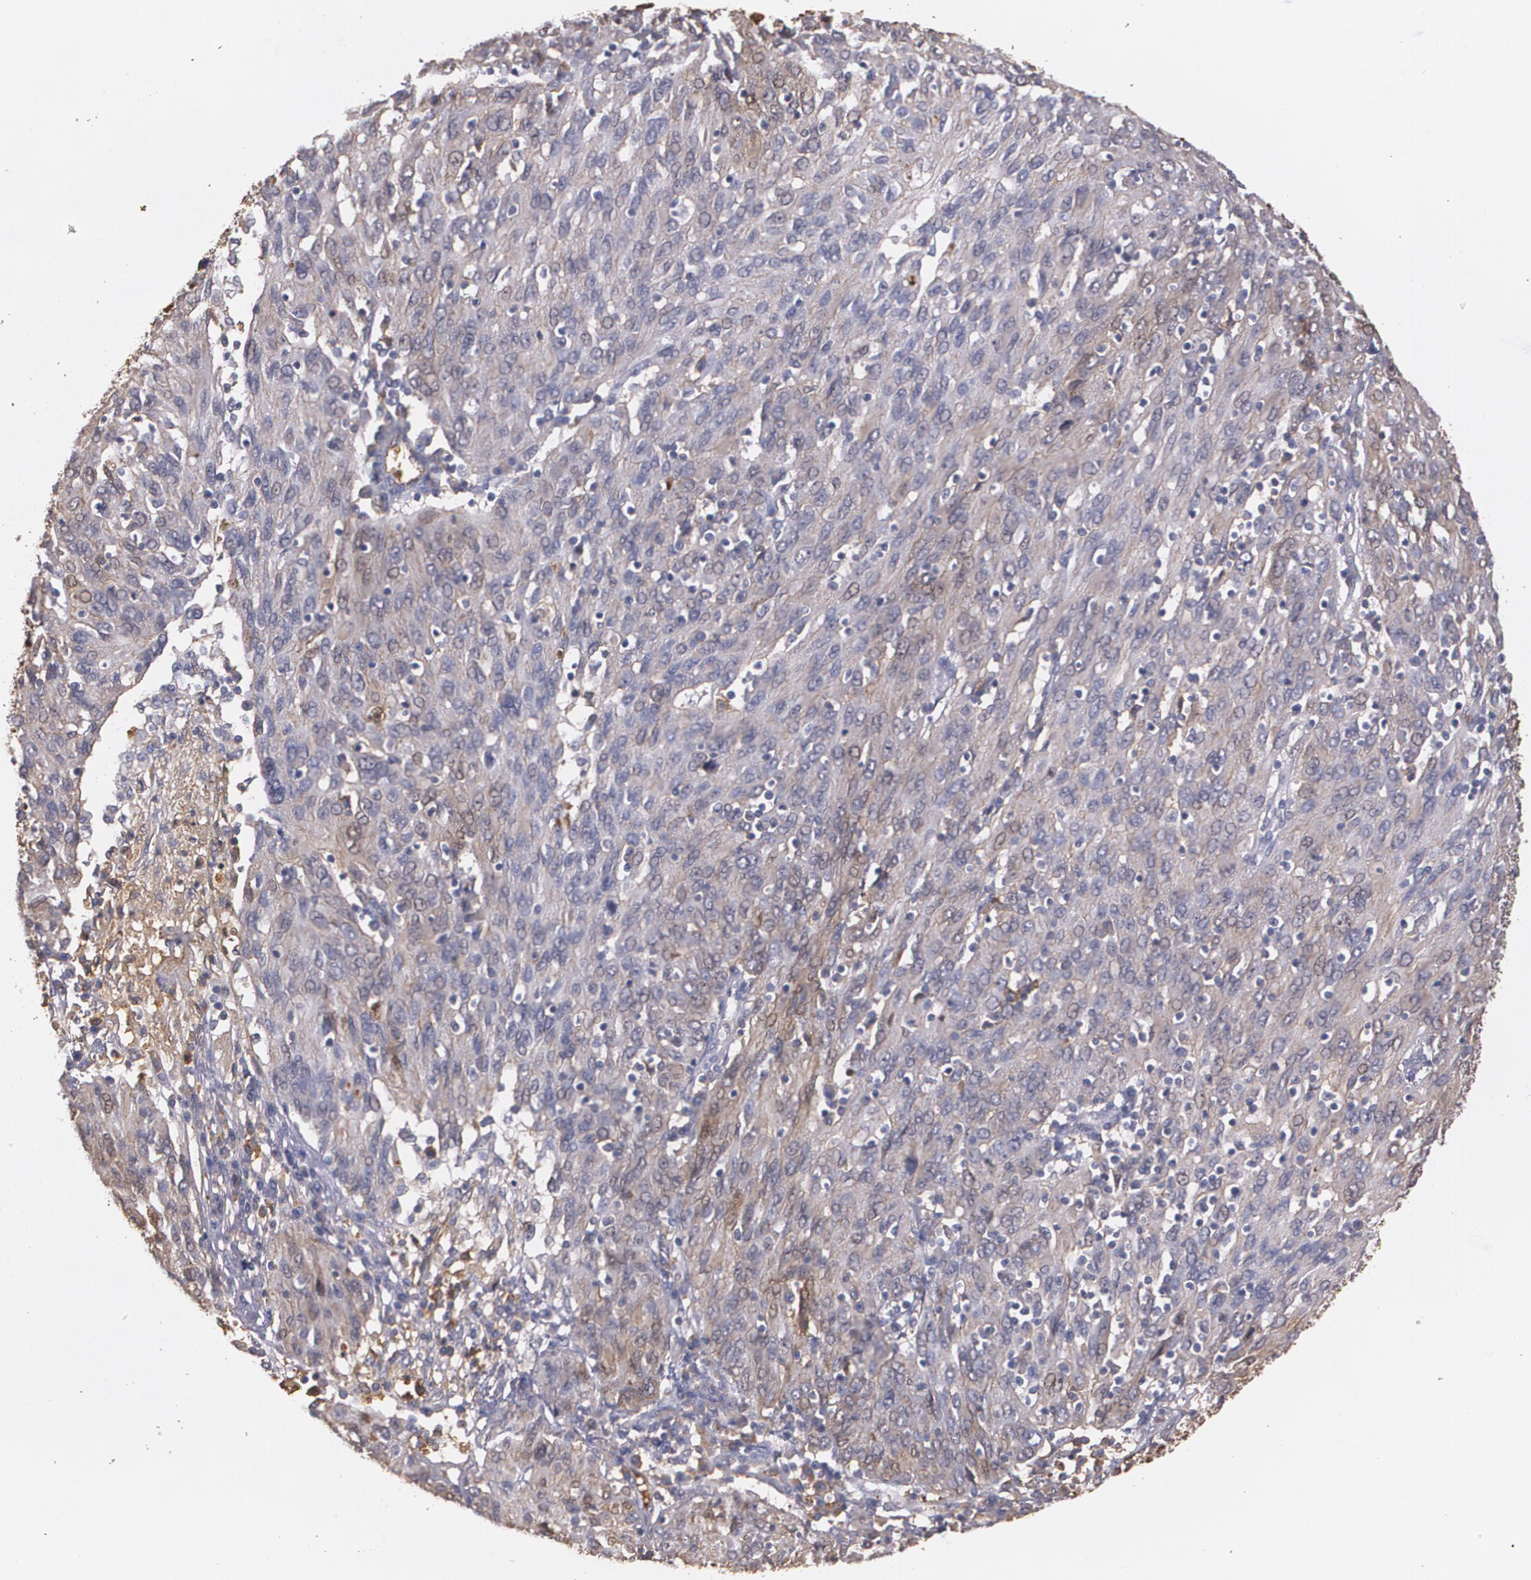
{"staining": {"intensity": "weak", "quantity": ">75%", "location": "cytoplasmic/membranous"}, "tissue": "ovarian cancer", "cell_type": "Tumor cells", "image_type": "cancer", "snomed": [{"axis": "morphology", "description": "Carcinoma, endometroid"}, {"axis": "topography", "description": "Ovary"}], "caption": "Human ovarian endometroid carcinoma stained with a brown dye demonstrates weak cytoplasmic/membranous positive staining in approximately >75% of tumor cells.", "gene": "PTS", "patient": {"sex": "female", "age": 50}}